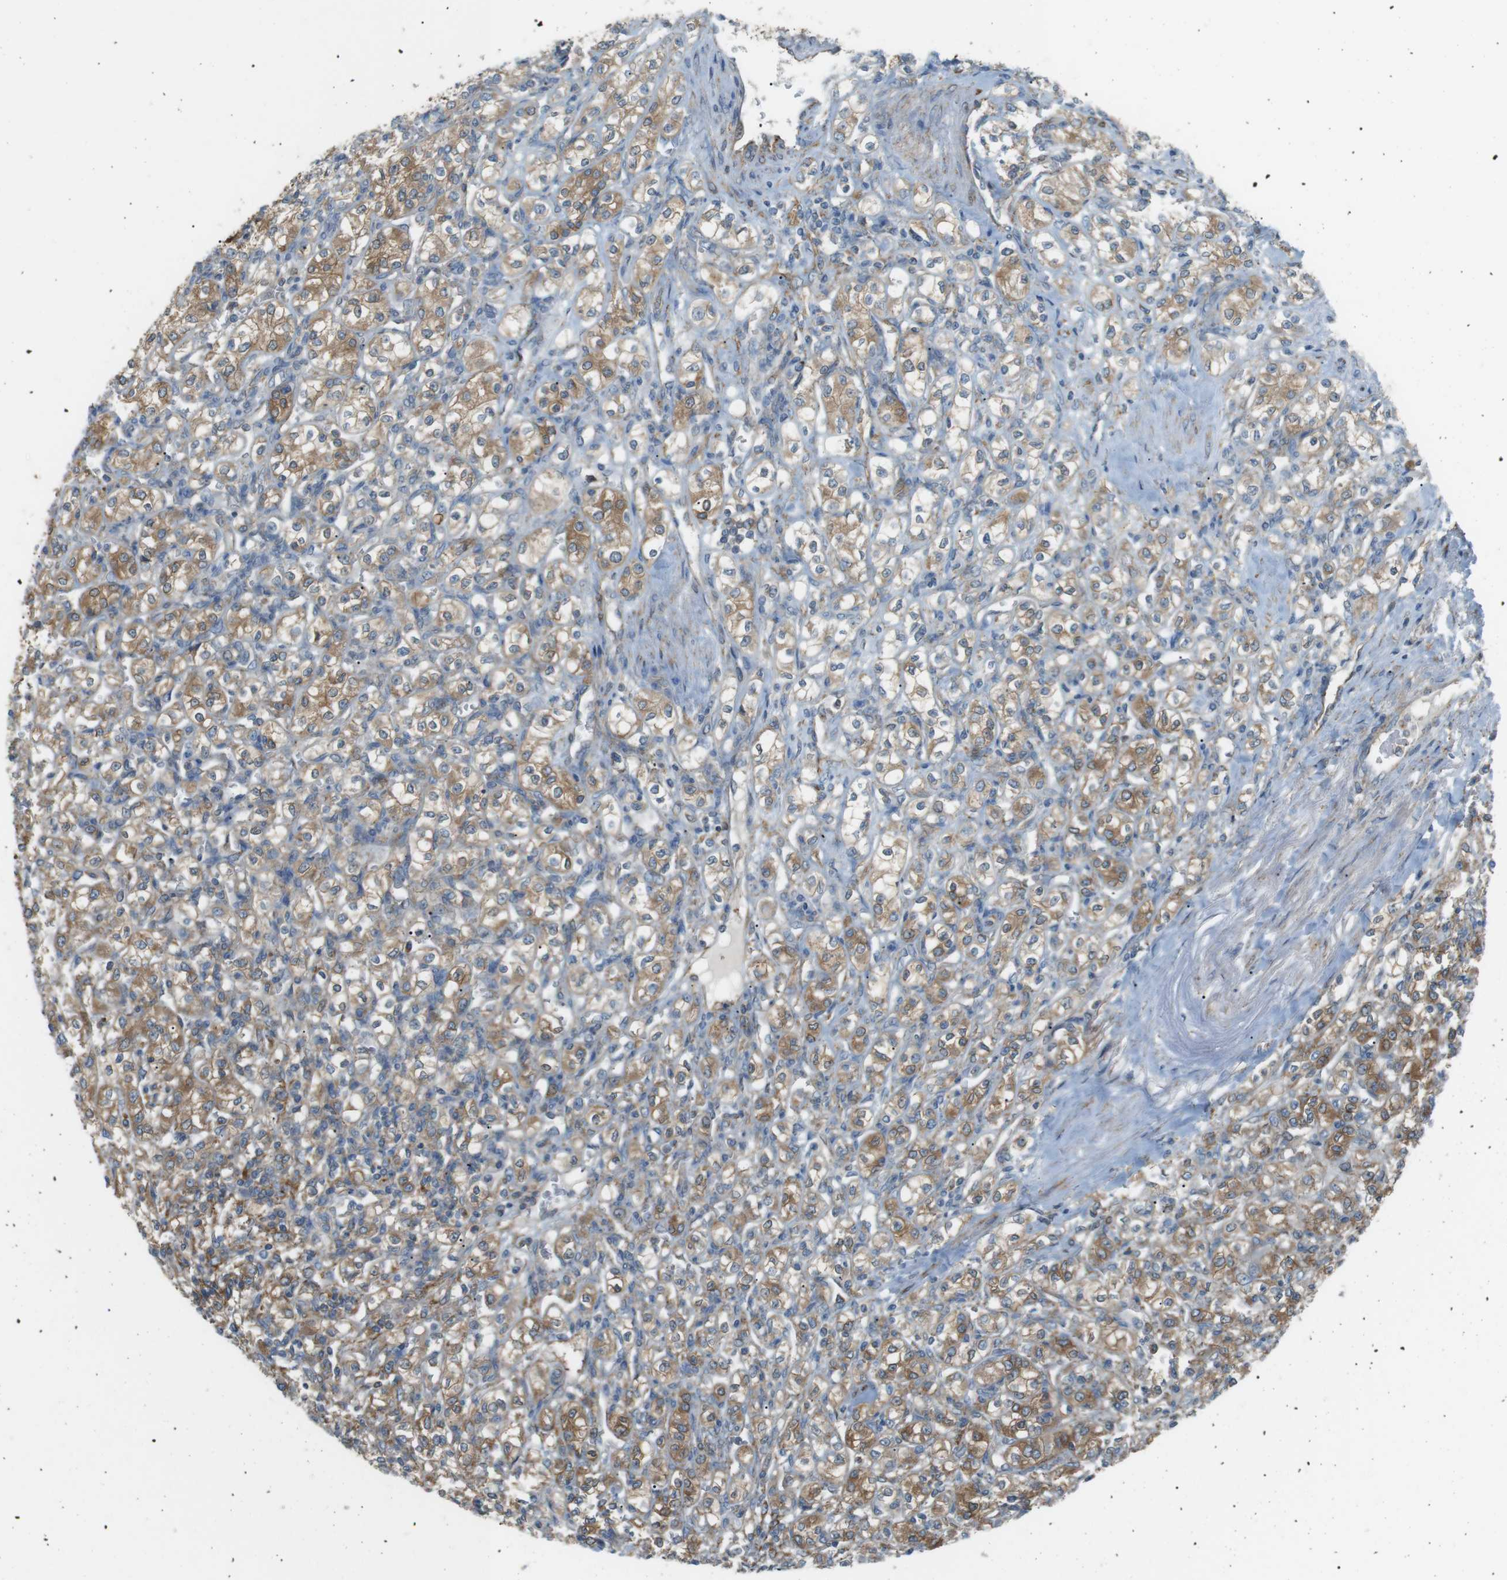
{"staining": {"intensity": "moderate", "quantity": ">75%", "location": "cytoplasmic/membranous"}, "tissue": "renal cancer", "cell_type": "Tumor cells", "image_type": "cancer", "snomed": [{"axis": "morphology", "description": "Adenocarcinoma, NOS"}, {"axis": "topography", "description": "Kidney"}], "caption": "Brown immunohistochemical staining in human renal adenocarcinoma reveals moderate cytoplasmic/membranous staining in about >75% of tumor cells.", "gene": "PEPD", "patient": {"sex": "male", "age": 77}}